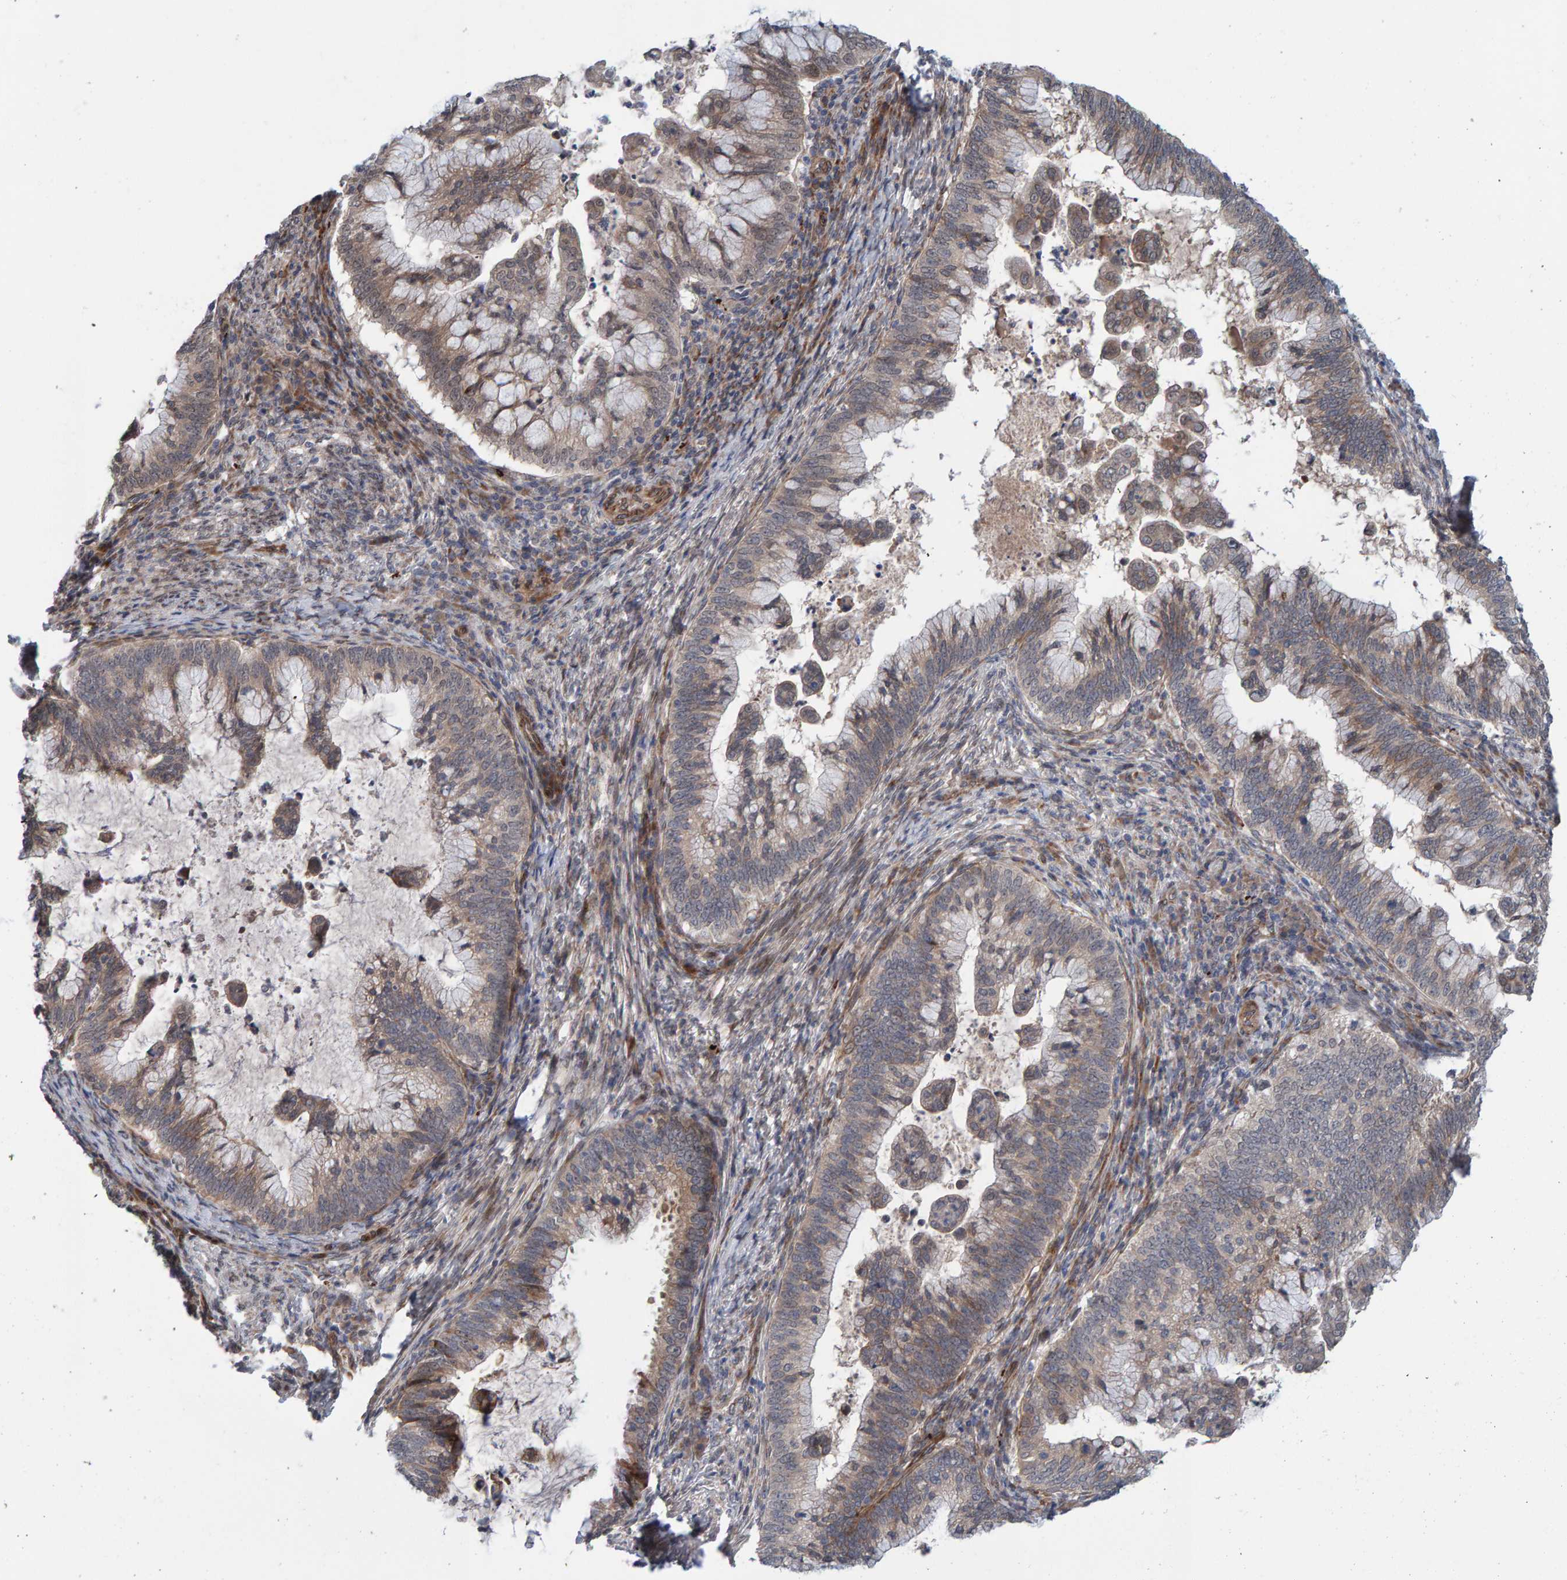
{"staining": {"intensity": "weak", "quantity": ">75%", "location": "cytoplasmic/membranous"}, "tissue": "cervical cancer", "cell_type": "Tumor cells", "image_type": "cancer", "snomed": [{"axis": "morphology", "description": "Adenocarcinoma, NOS"}, {"axis": "topography", "description": "Cervix"}], "caption": "An image showing weak cytoplasmic/membranous expression in approximately >75% of tumor cells in cervical adenocarcinoma, as visualized by brown immunohistochemical staining.", "gene": "MFSD6L", "patient": {"sex": "female", "age": 36}}